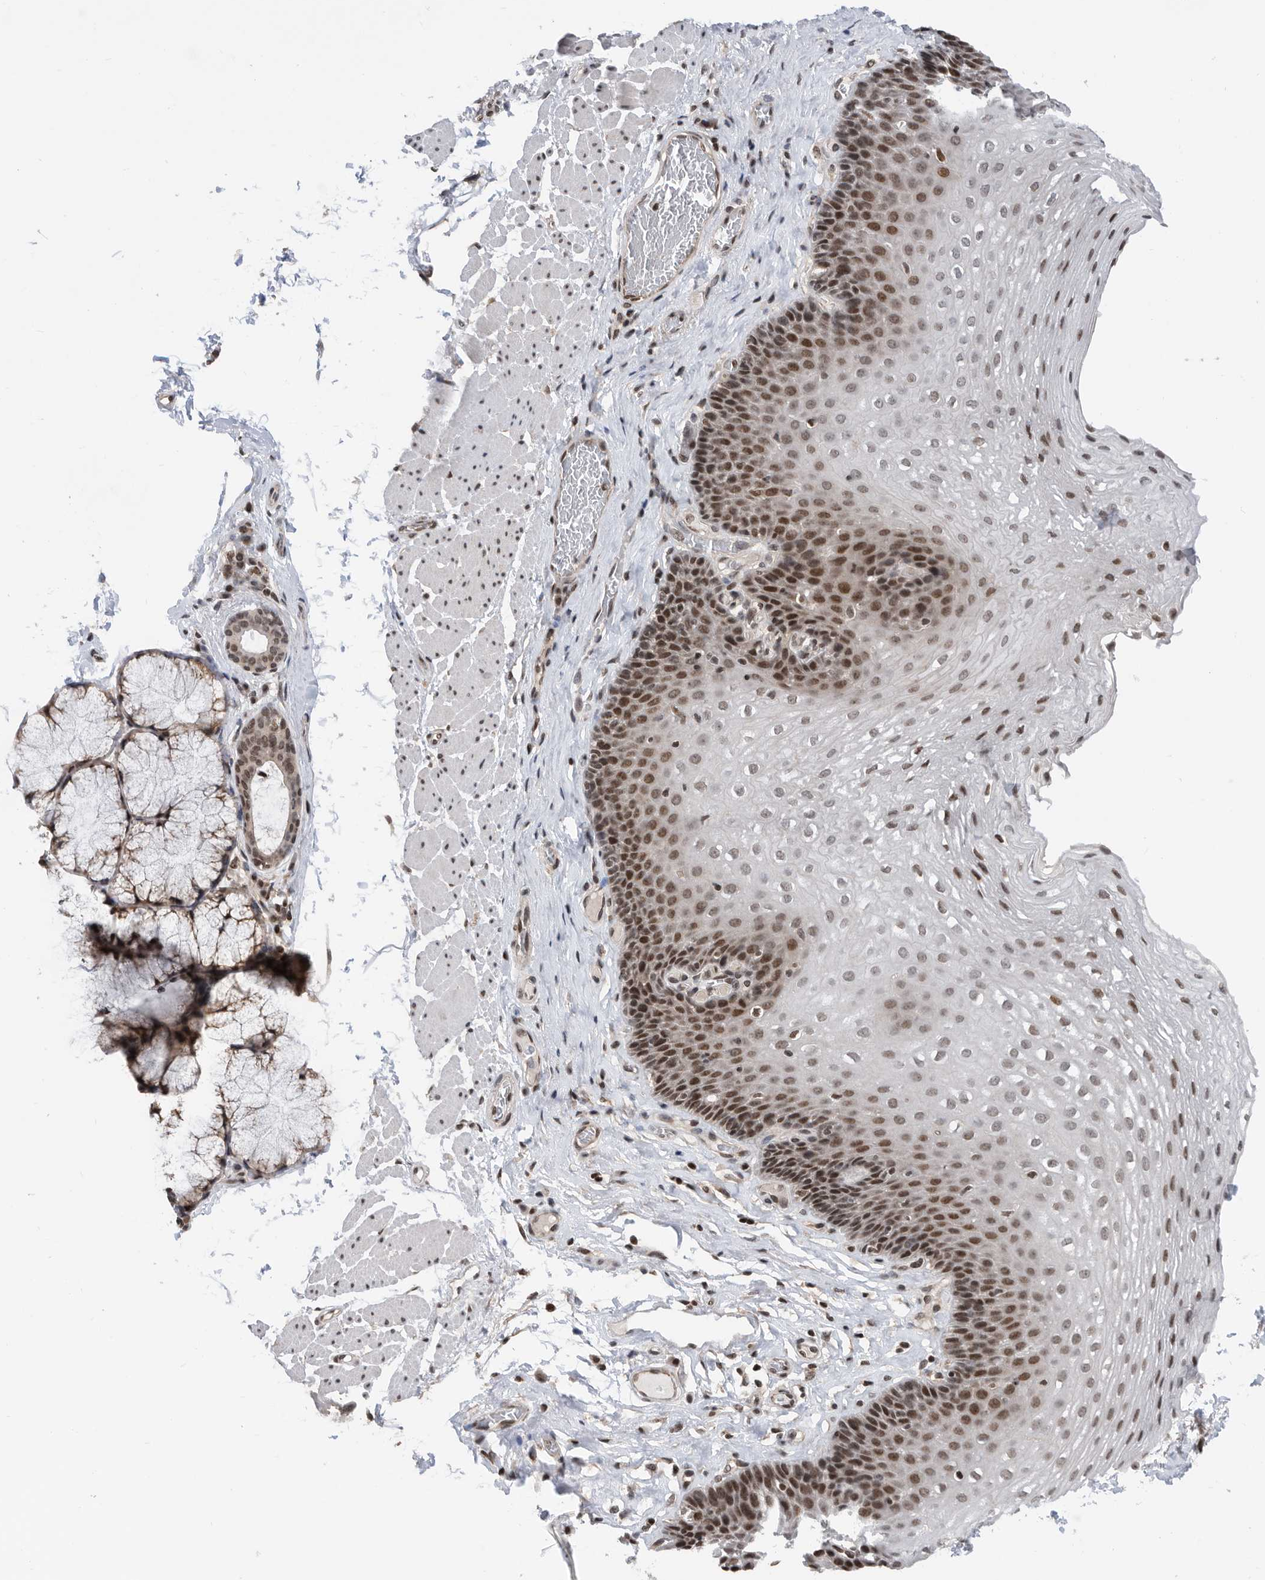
{"staining": {"intensity": "strong", "quantity": "25%-75%", "location": "nuclear"}, "tissue": "esophagus", "cell_type": "Squamous epithelial cells", "image_type": "normal", "snomed": [{"axis": "morphology", "description": "Normal tissue, NOS"}, {"axis": "topography", "description": "Esophagus"}], "caption": "The immunohistochemical stain labels strong nuclear positivity in squamous epithelial cells of normal esophagus. (Brightfield microscopy of DAB IHC at high magnification).", "gene": "SNRNP48", "patient": {"sex": "female", "age": 66}}